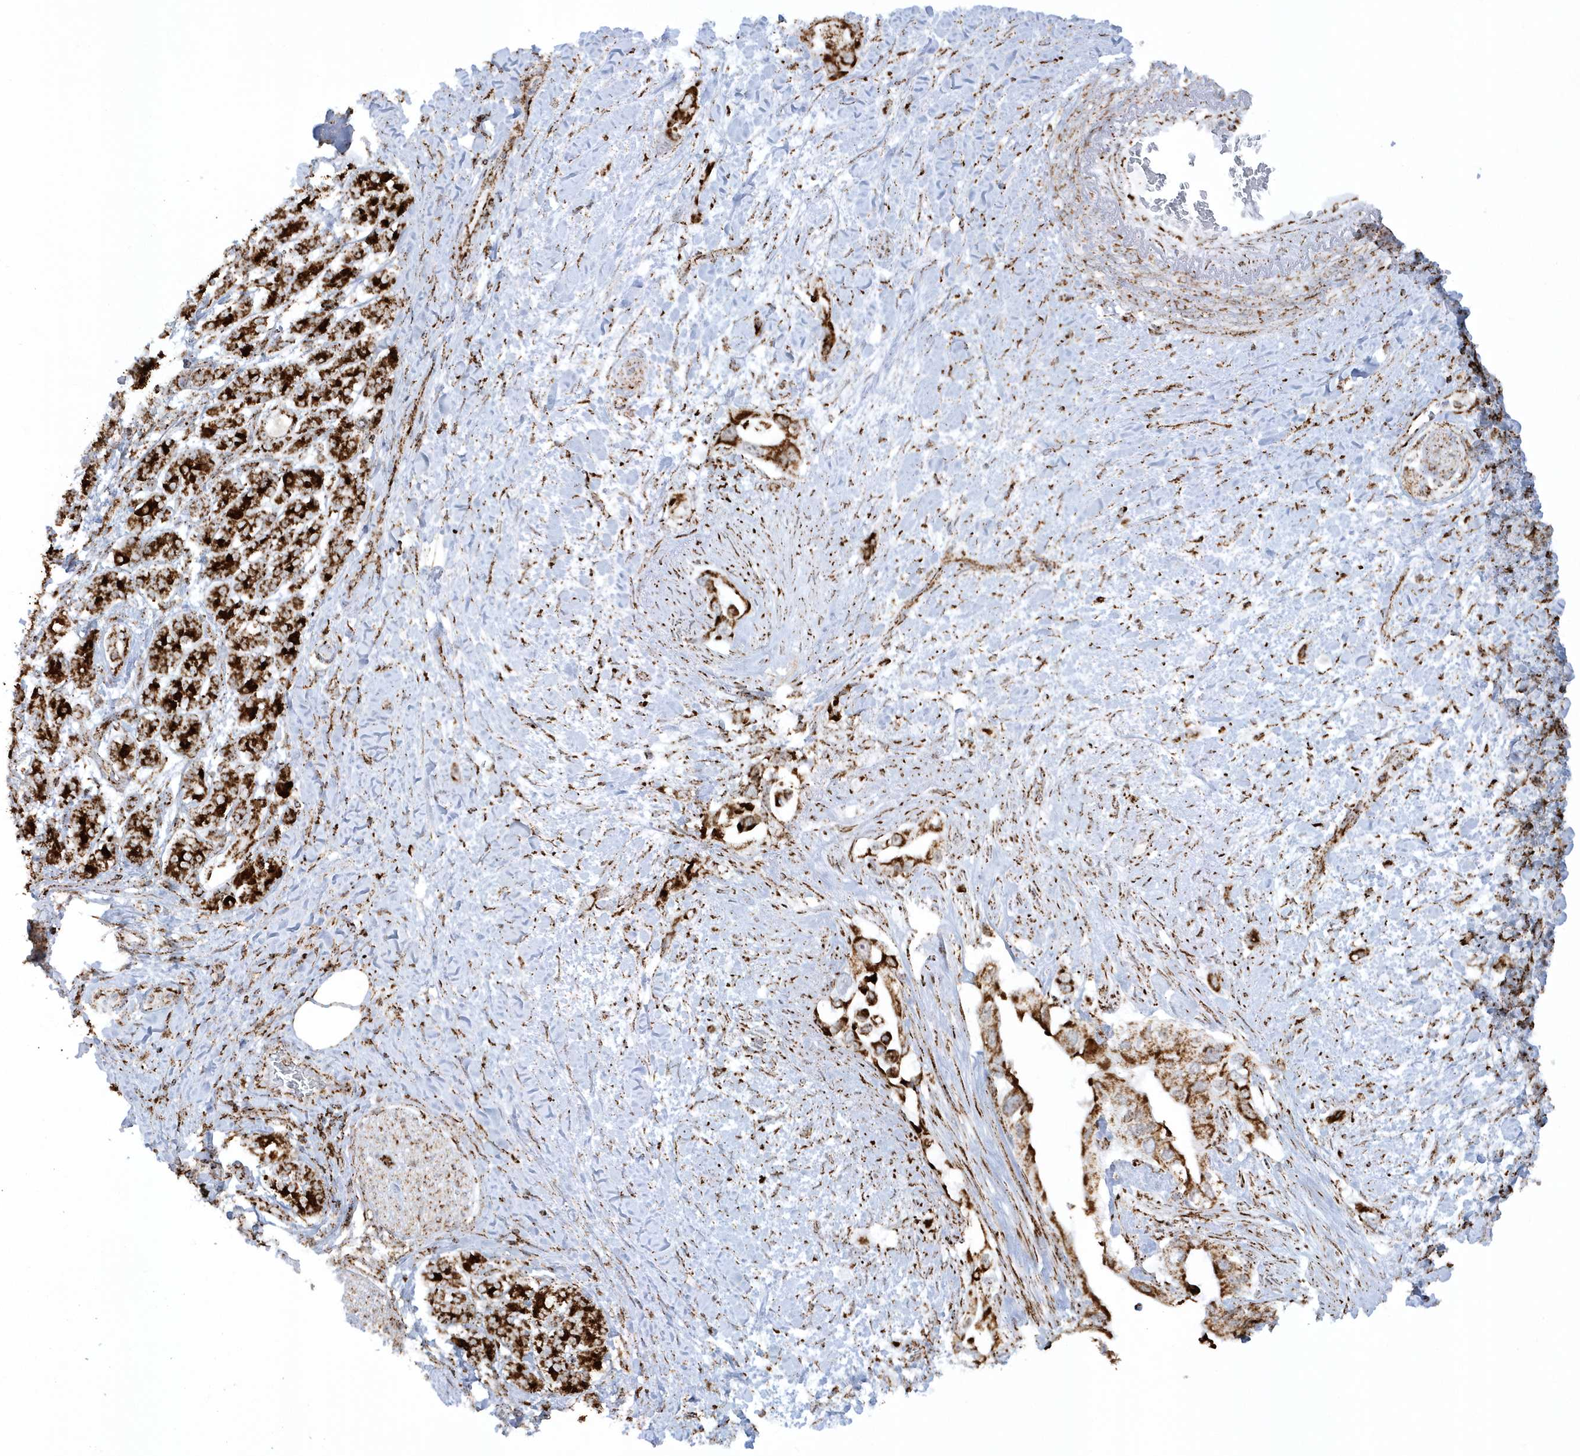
{"staining": {"intensity": "strong", "quantity": ">75%", "location": "cytoplasmic/membranous"}, "tissue": "pancreatic cancer", "cell_type": "Tumor cells", "image_type": "cancer", "snomed": [{"axis": "morphology", "description": "Inflammation, NOS"}, {"axis": "morphology", "description": "Adenocarcinoma, NOS"}, {"axis": "topography", "description": "Pancreas"}], "caption": "Strong cytoplasmic/membranous protein expression is seen in about >75% of tumor cells in pancreatic cancer.", "gene": "CRY2", "patient": {"sex": "female", "age": 56}}